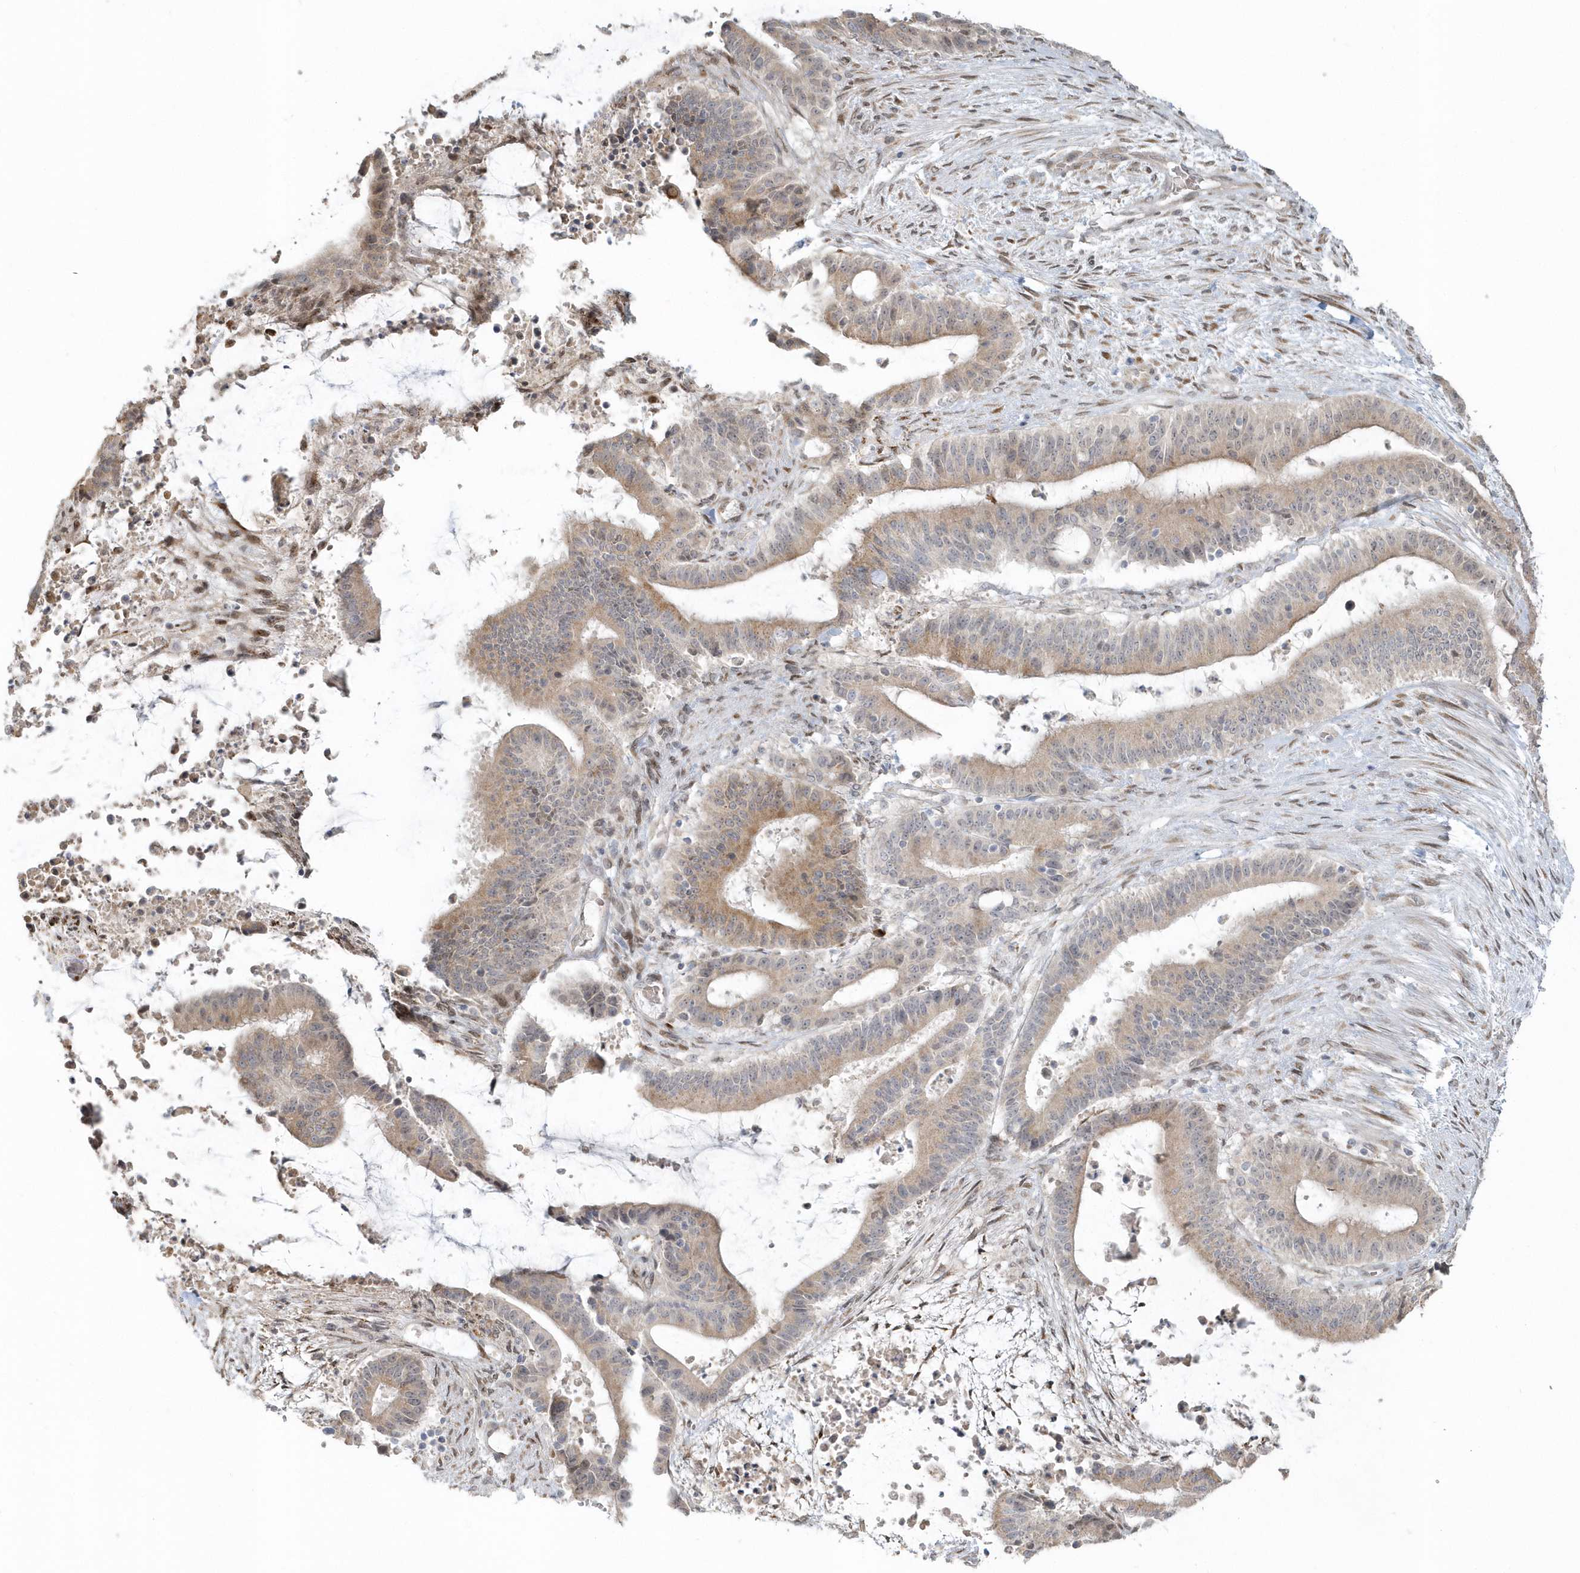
{"staining": {"intensity": "weak", "quantity": ">75%", "location": "cytoplasmic/membranous"}, "tissue": "liver cancer", "cell_type": "Tumor cells", "image_type": "cancer", "snomed": [{"axis": "morphology", "description": "Normal tissue, NOS"}, {"axis": "morphology", "description": "Cholangiocarcinoma"}, {"axis": "topography", "description": "Liver"}, {"axis": "topography", "description": "Peripheral nerve tissue"}], "caption": "A brown stain labels weak cytoplasmic/membranous expression of a protein in liver cholangiocarcinoma tumor cells. The protein is shown in brown color, while the nuclei are stained blue.", "gene": "DHFR", "patient": {"sex": "female", "age": 73}}